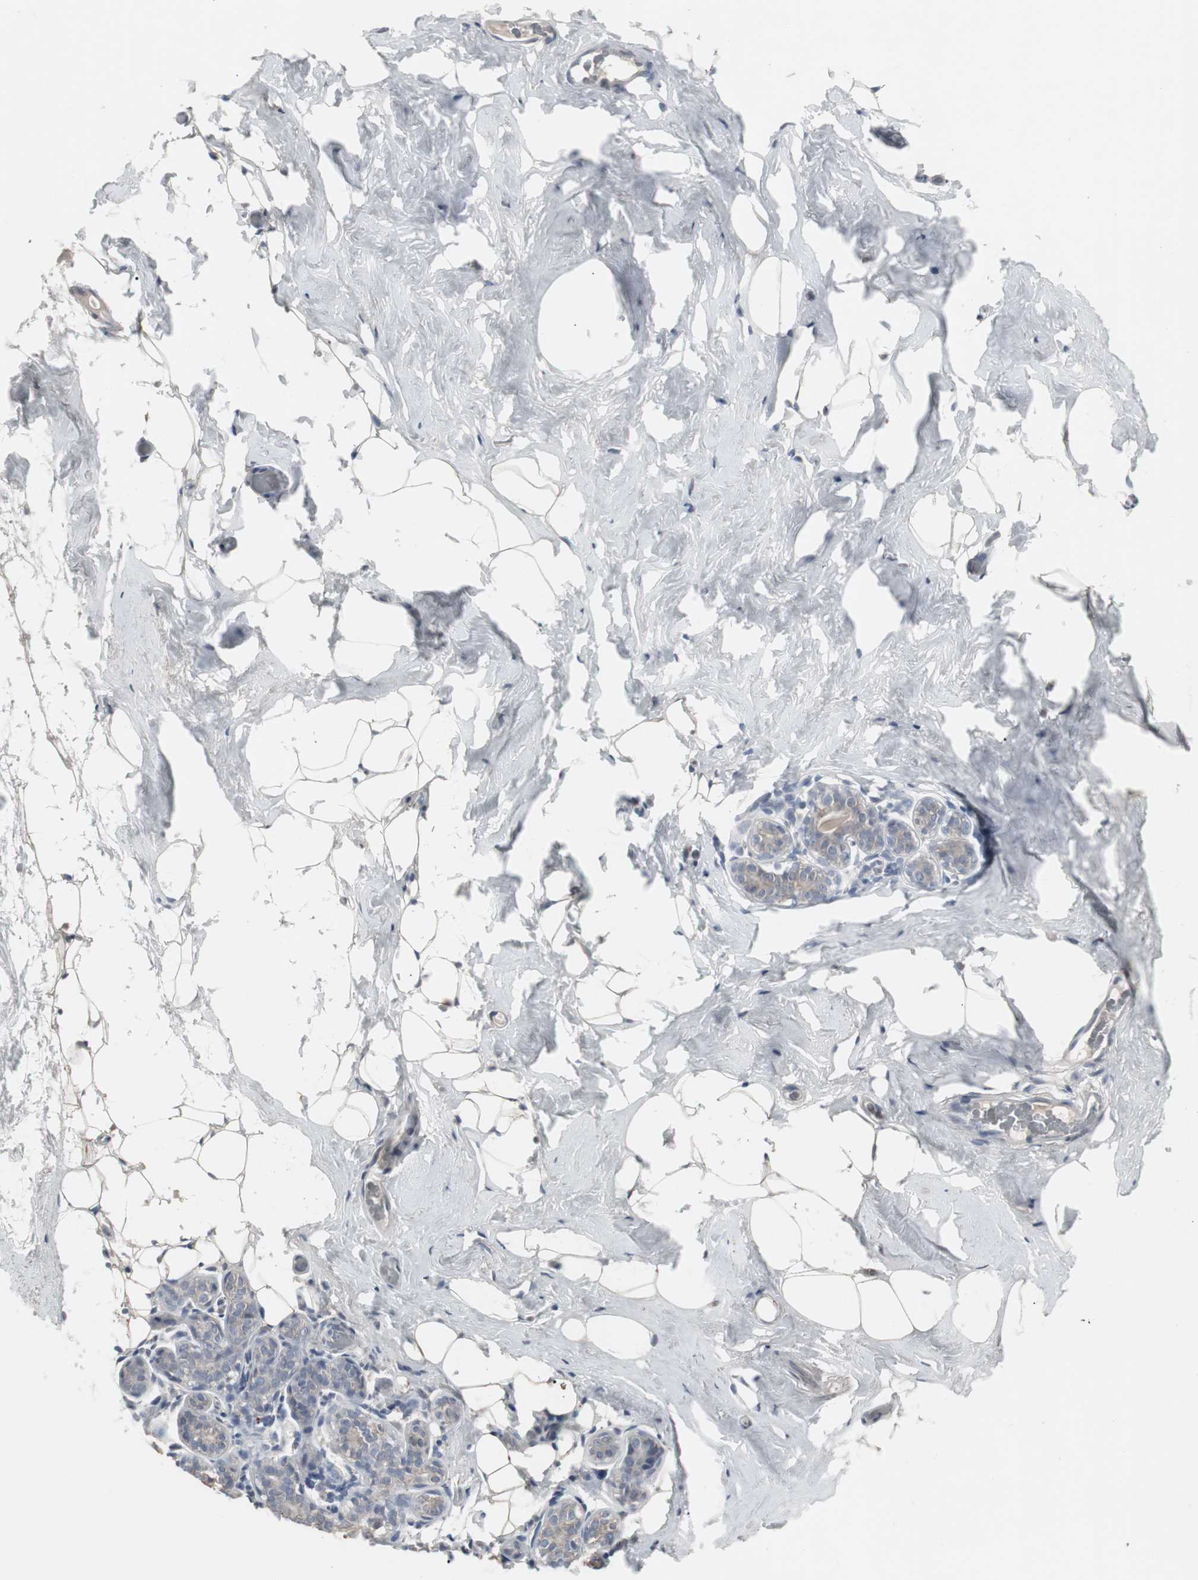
{"staining": {"intensity": "negative", "quantity": "none", "location": "none"}, "tissue": "breast", "cell_type": "Adipocytes", "image_type": "normal", "snomed": [{"axis": "morphology", "description": "Normal tissue, NOS"}, {"axis": "topography", "description": "Breast"}, {"axis": "topography", "description": "Soft tissue"}], "caption": "Protein analysis of unremarkable breast exhibits no significant staining in adipocytes.", "gene": "ACAA1", "patient": {"sex": "female", "age": 75}}